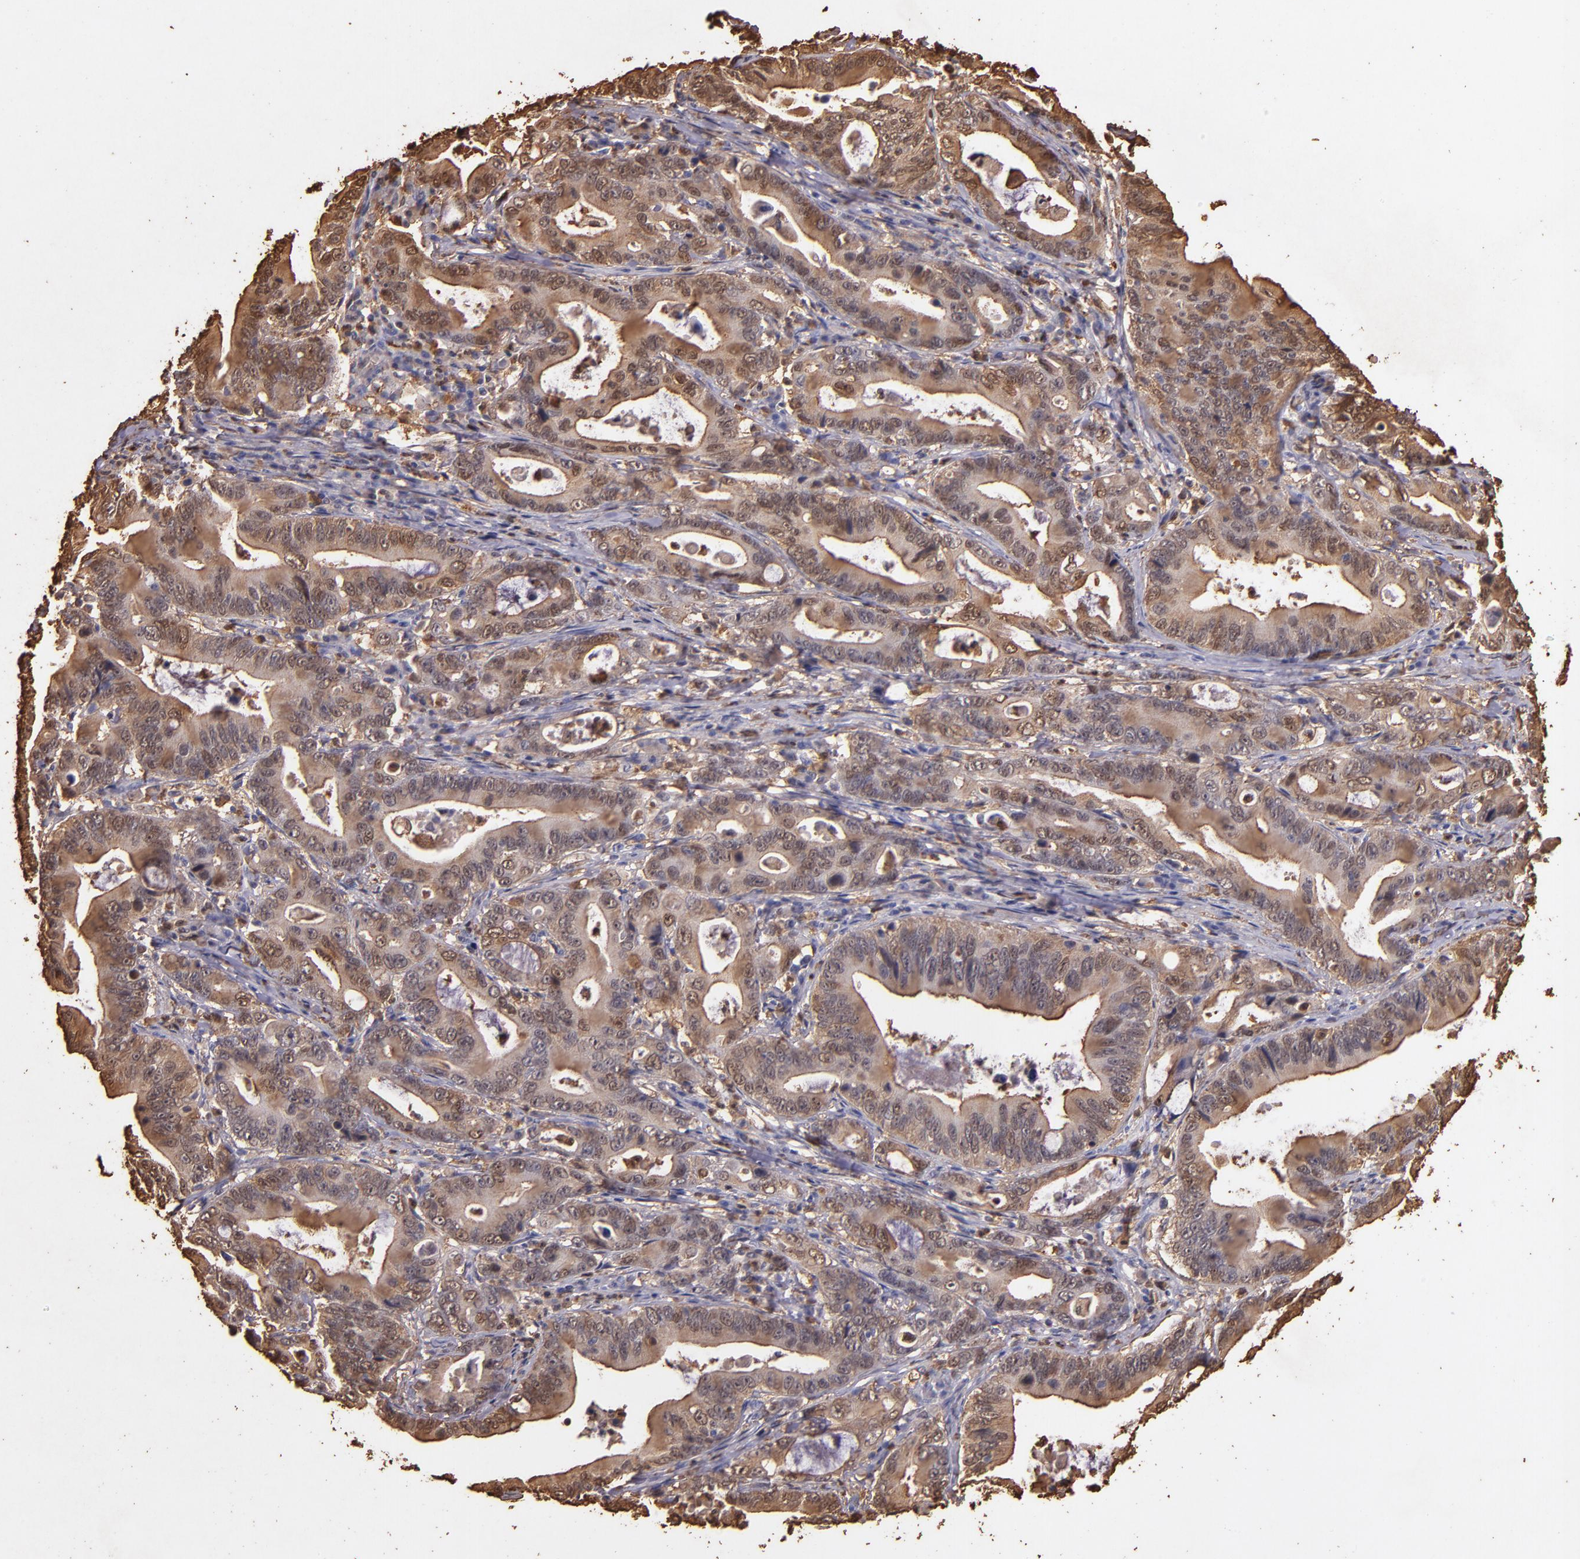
{"staining": {"intensity": "moderate", "quantity": ">75%", "location": "cytoplasmic/membranous"}, "tissue": "stomach cancer", "cell_type": "Tumor cells", "image_type": "cancer", "snomed": [{"axis": "morphology", "description": "Adenocarcinoma, NOS"}, {"axis": "topography", "description": "Stomach, upper"}], "caption": "DAB immunohistochemical staining of stomach cancer reveals moderate cytoplasmic/membranous protein positivity in about >75% of tumor cells. (DAB (3,3'-diaminobenzidine) IHC, brown staining for protein, blue staining for nuclei).", "gene": "S100A6", "patient": {"sex": "male", "age": 63}}